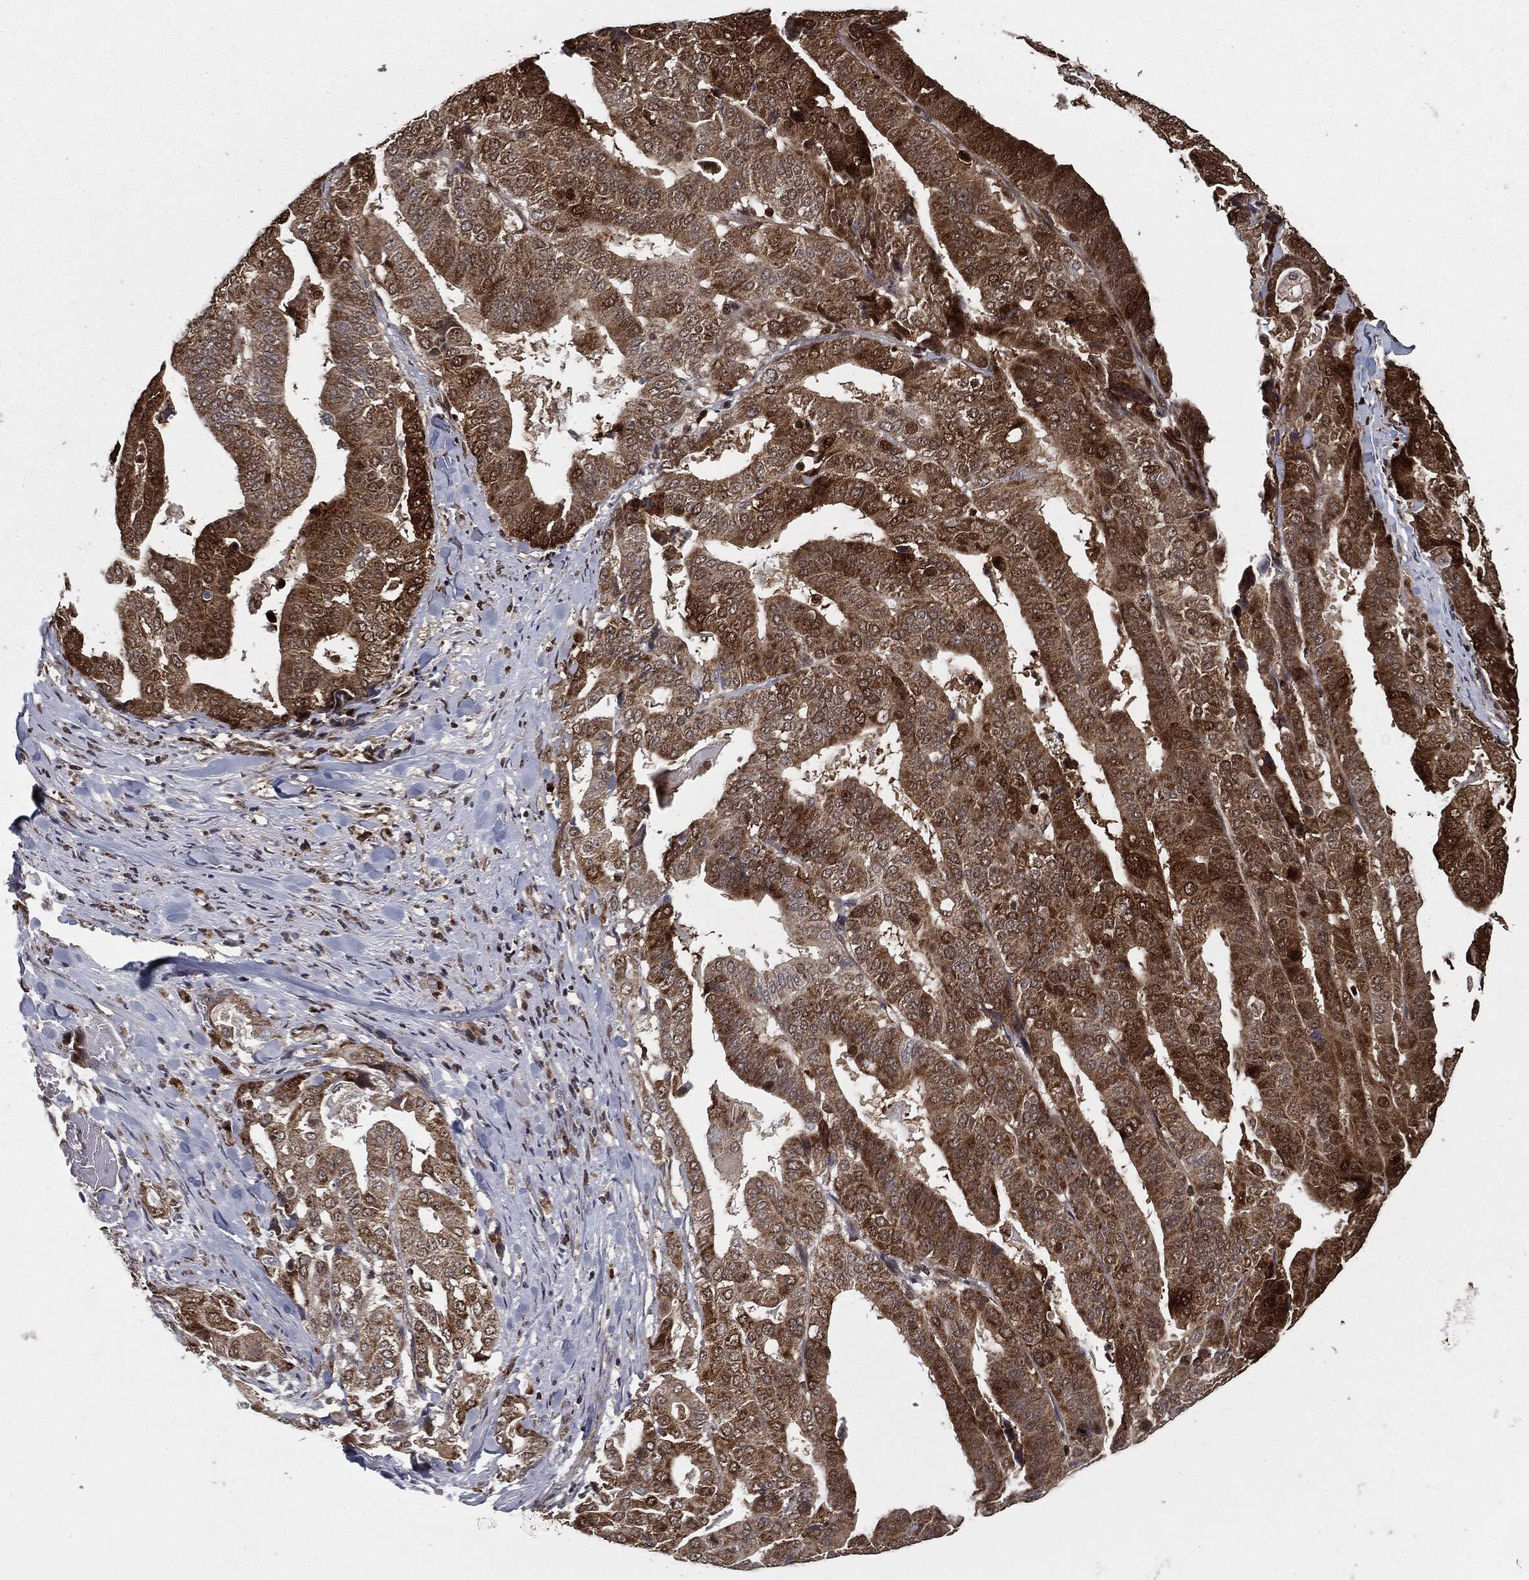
{"staining": {"intensity": "strong", "quantity": ">75%", "location": "cytoplasmic/membranous"}, "tissue": "stomach cancer", "cell_type": "Tumor cells", "image_type": "cancer", "snomed": [{"axis": "morphology", "description": "Adenocarcinoma, NOS"}, {"axis": "topography", "description": "Stomach"}], "caption": "Adenocarcinoma (stomach) stained with DAB immunohistochemistry shows high levels of strong cytoplasmic/membranous staining in approximately >75% of tumor cells. Ihc stains the protein of interest in brown and the nuclei are stained blue.", "gene": "CHCHD2", "patient": {"sex": "male", "age": 48}}